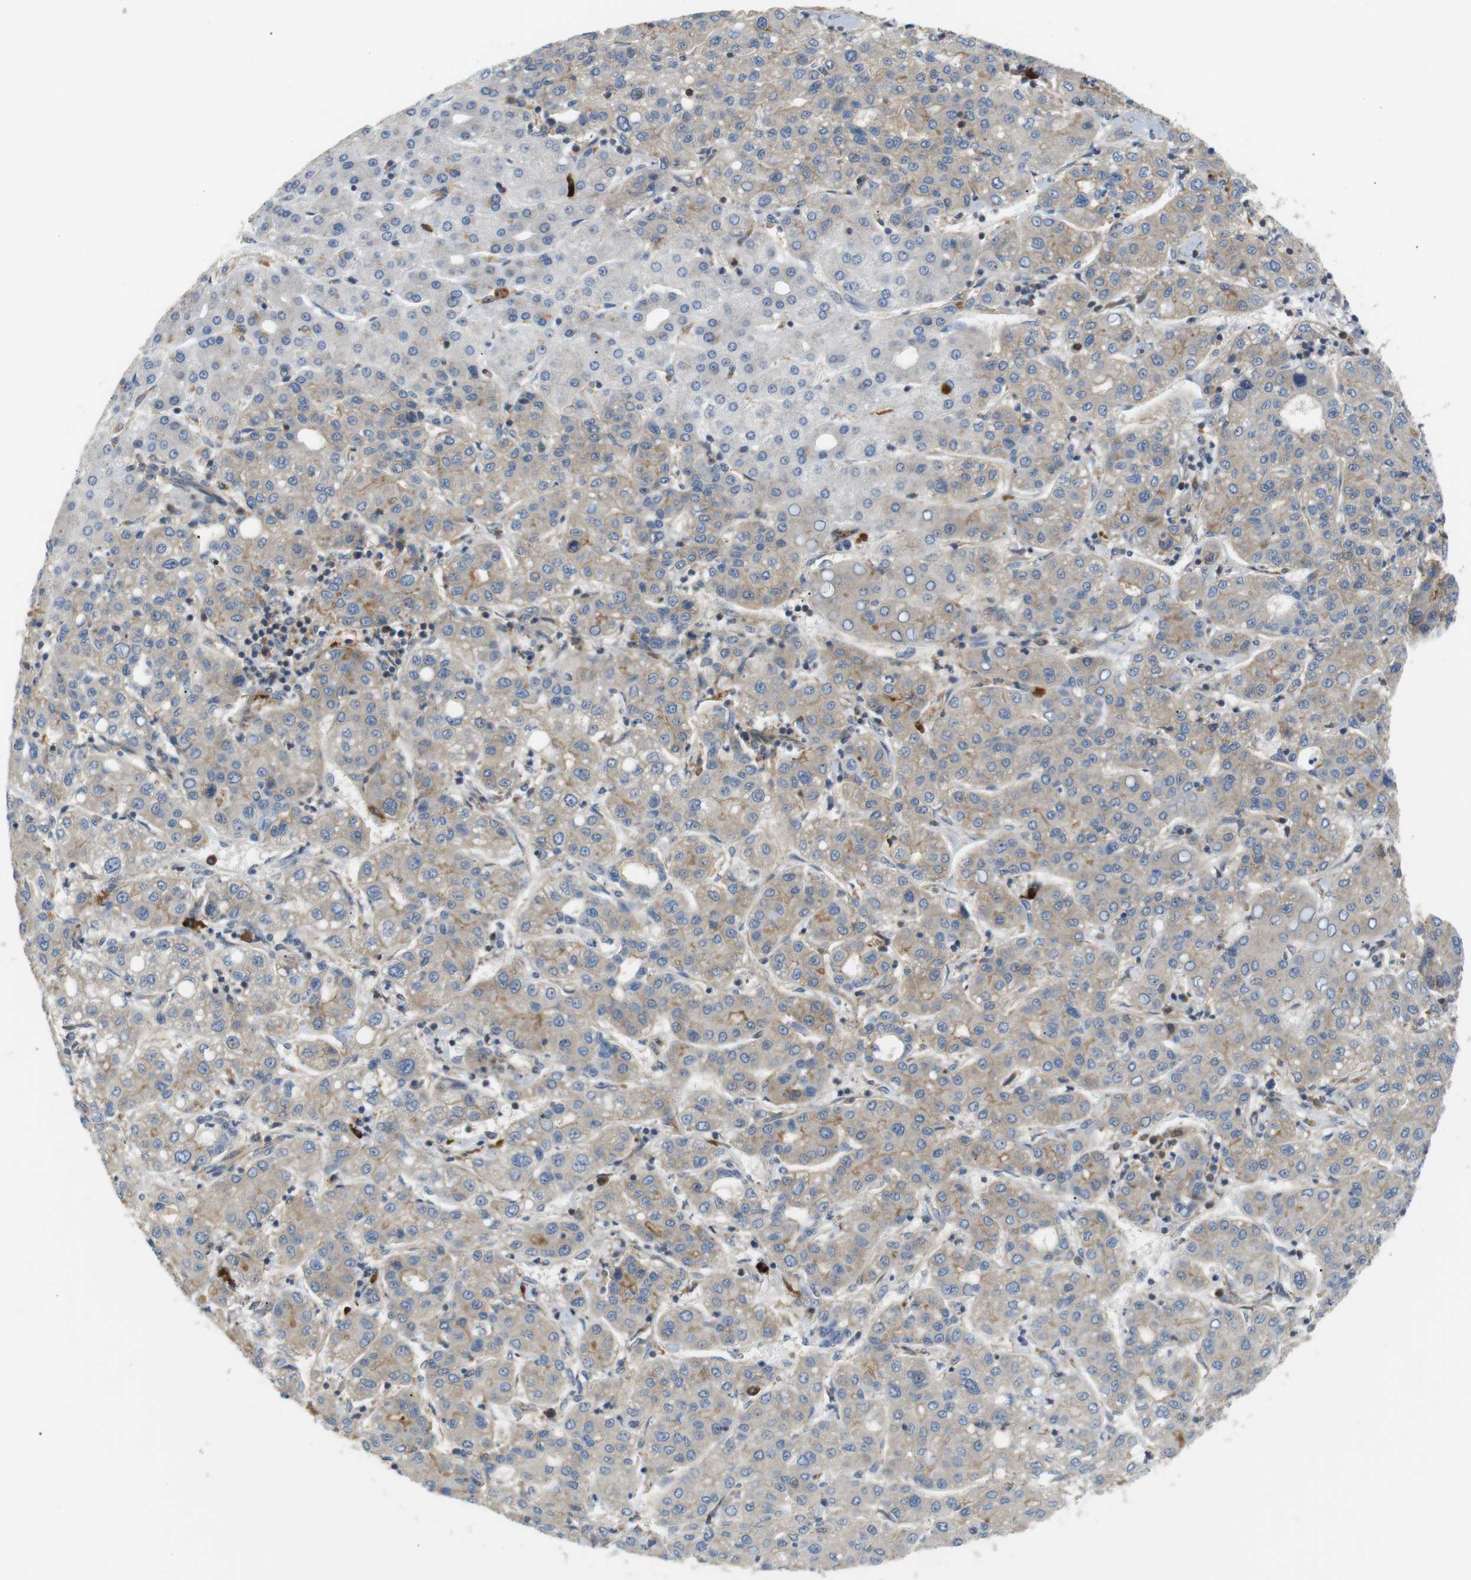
{"staining": {"intensity": "weak", "quantity": ">75%", "location": "cytoplasmic/membranous"}, "tissue": "liver cancer", "cell_type": "Tumor cells", "image_type": "cancer", "snomed": [{"axis": "morphology", "description": "Carcinoma, Hepatocellular, NOS"}, {"axis": "topography", "description": "Liver"}], "caption": "The immunohistochemical stain highlights weak cytoplasmic/membranous positivity in tumor cells of liver cancer (hepatocellular carcinoma) tissue. The staining is performed using DAB (3,3'-diaminobenzidine) brown chromogen to label protein expression. The nuclei are counter-stained blue using hematoxylin.", "gene": "TMEM200A", "patient": {"sex": "male", "age": 65}}